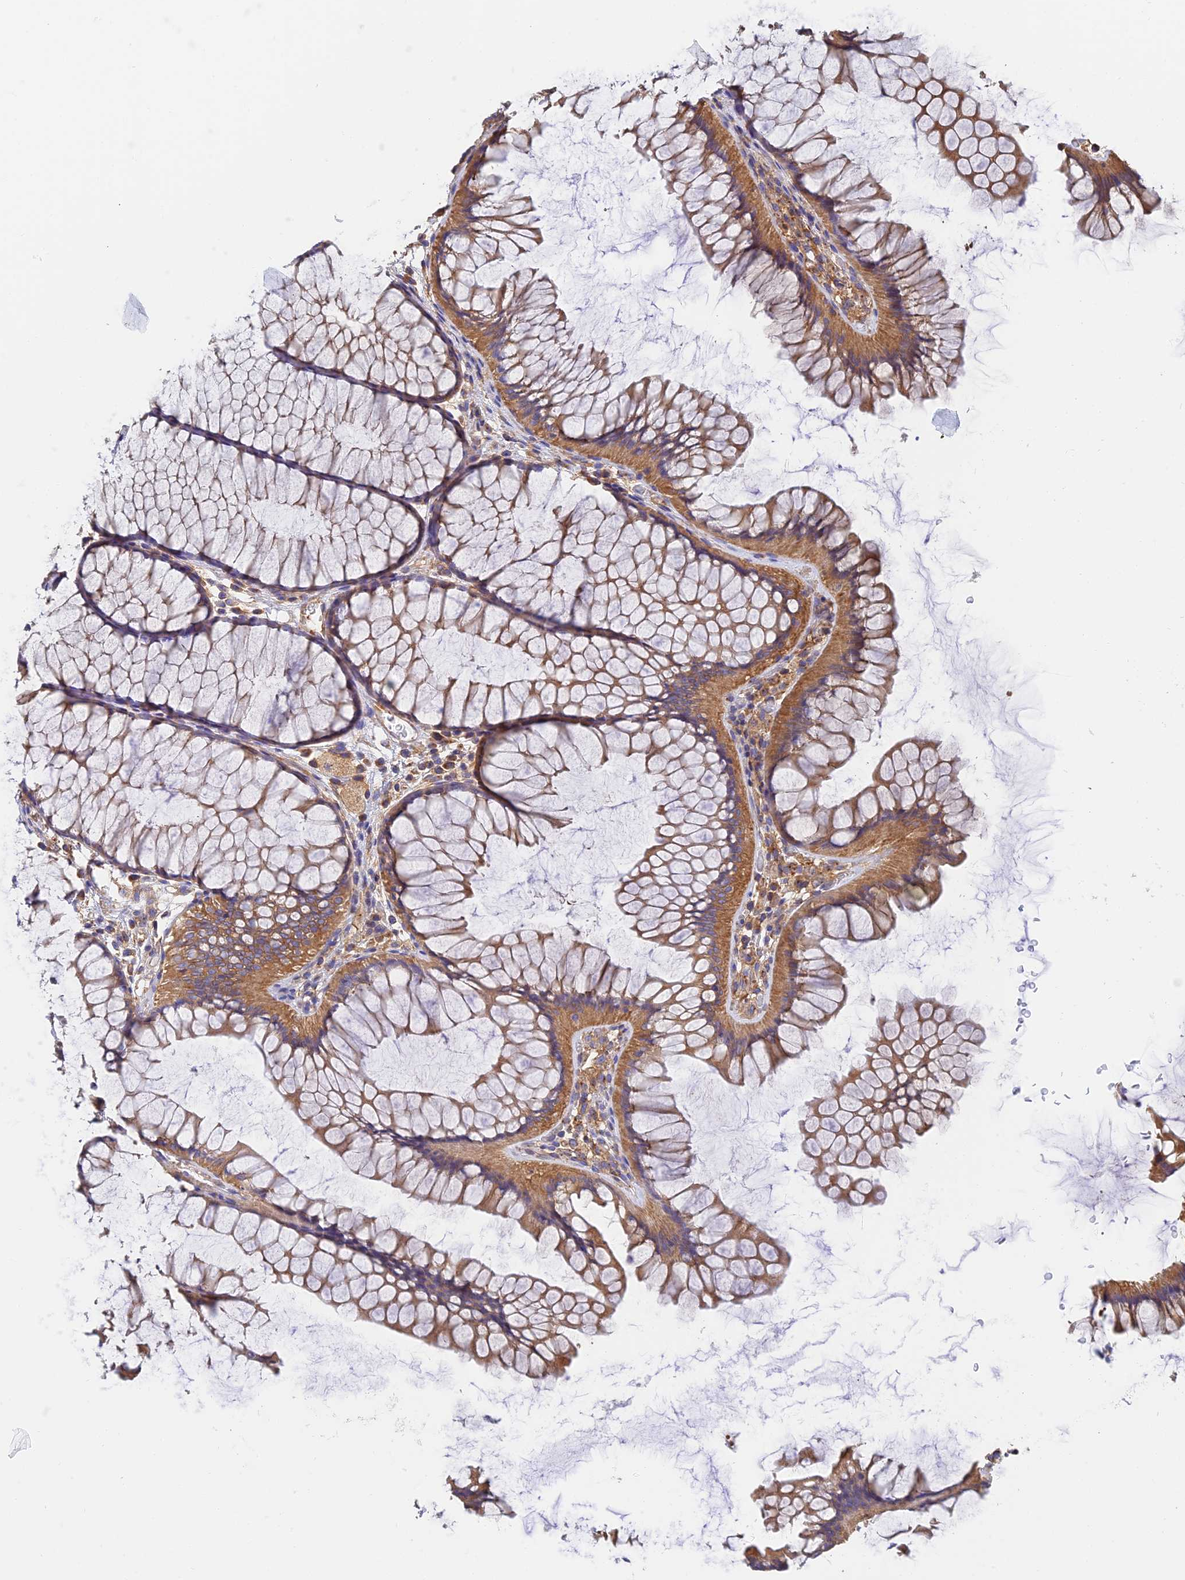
{"staining": {"intensity": "moderate", "quantity": ">75%", "location": "cytoplasmic/membranous"}, "tissue": "colon", "cell_type": "Endothelial cells", "image_type": "normal", "snomed": [{"axis": "morphology", "description": "Normal tissue, NOS"}, {"axis": "topography", "description": "Colon"}], "caption": "Endothelial cells demonstrate moderate cytoplasmic/membranous expression in about >75% of cells in unremarkable colon. The staining is performed using DAB brown chromogen to label protein expression. The nuclei are counter-stained blue using hematoxylin.", "gene": "DCTN2", "patient": {"sex": "female", "age": 82}}